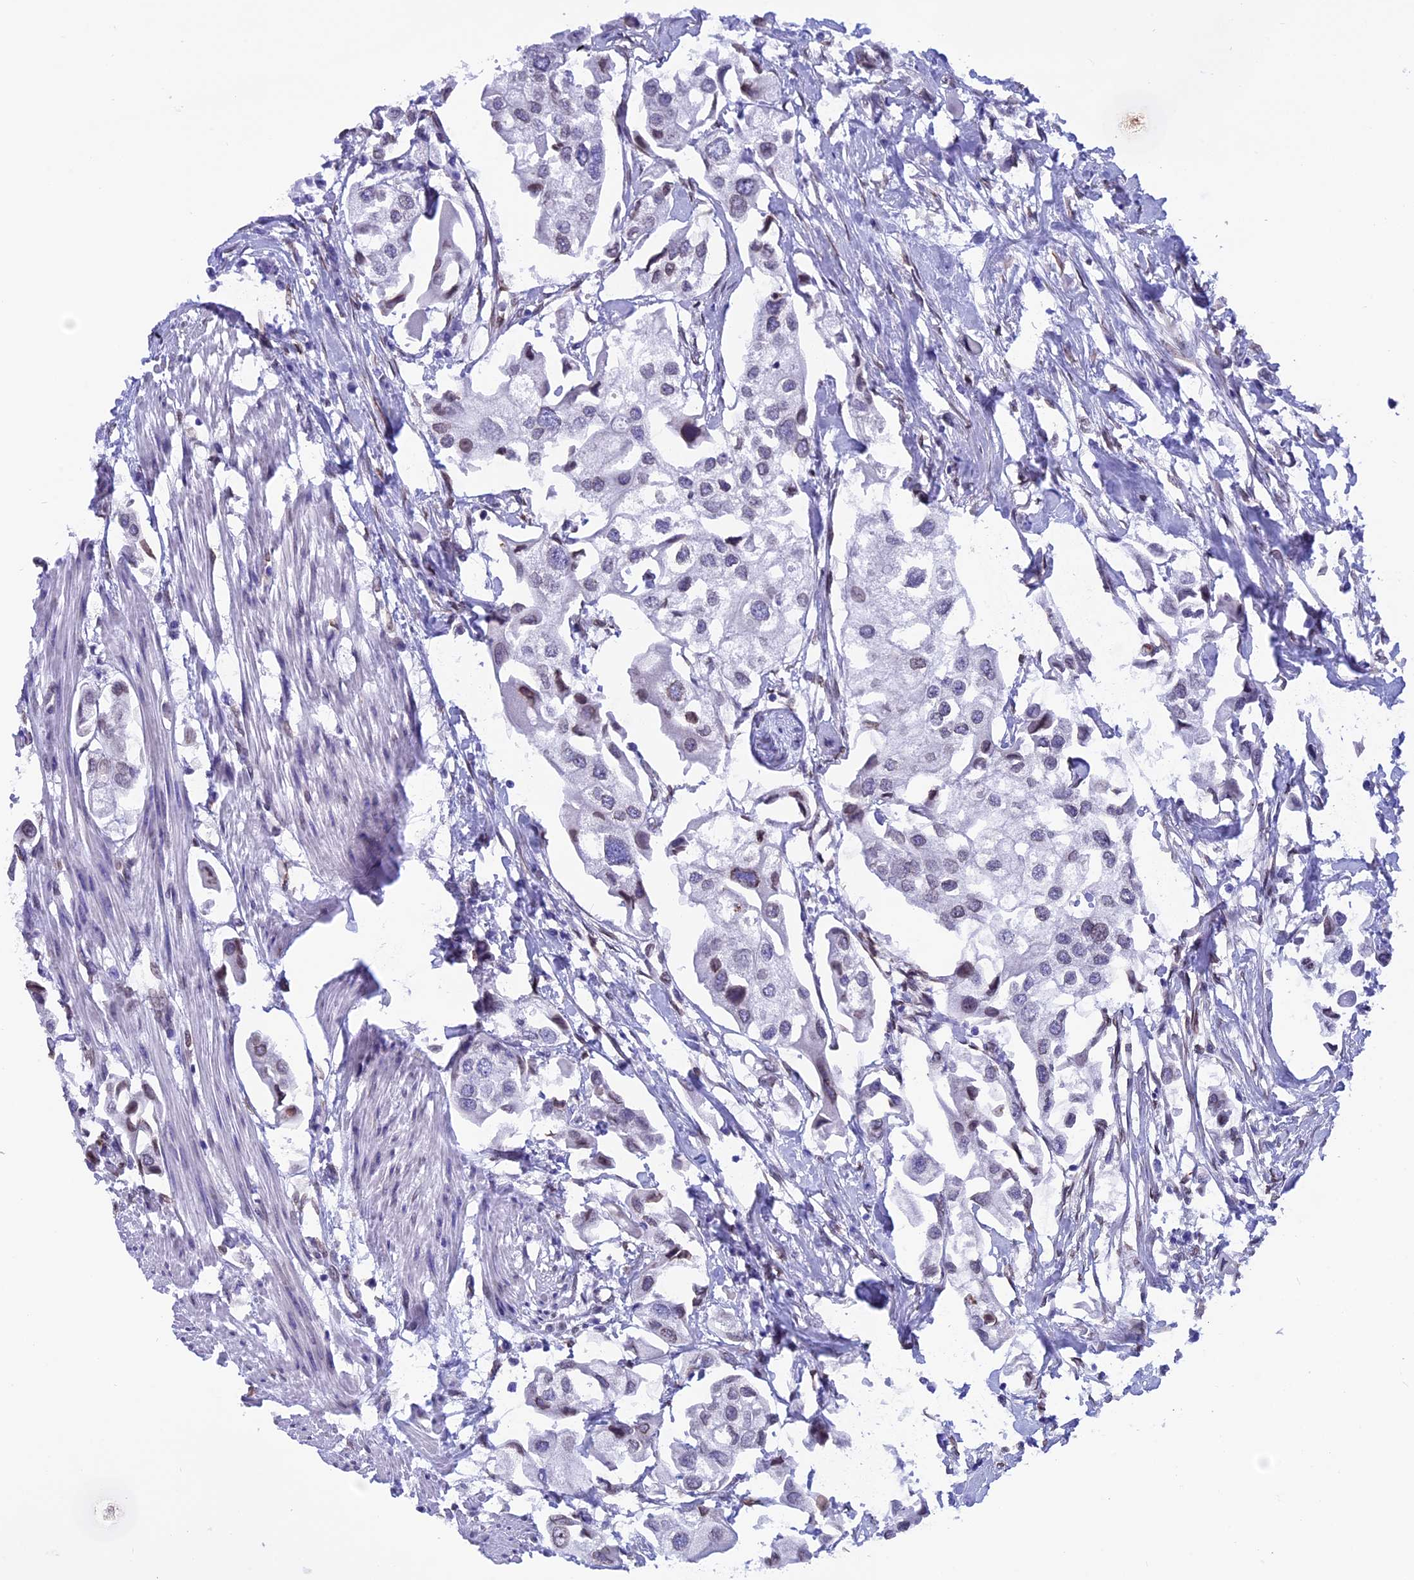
{"staining": {"intensity": "negative", "quantity": "none", "location": "none"}, "tissue": "urothelial cancer", "cell_type": "Tumor cells", "image_type": "cancer", "snomed": [{"axis": "morphology", "description": "Urothelial carcinoma, High grade"}, {"axis": "topography", "description": "Urinary bladder"}], "caption": "Image shows no significant protein staining in tumor cells of urothelial cancer.", "gene": "TMPRSS7", "patient": {"sex": "male", "age": 64}}